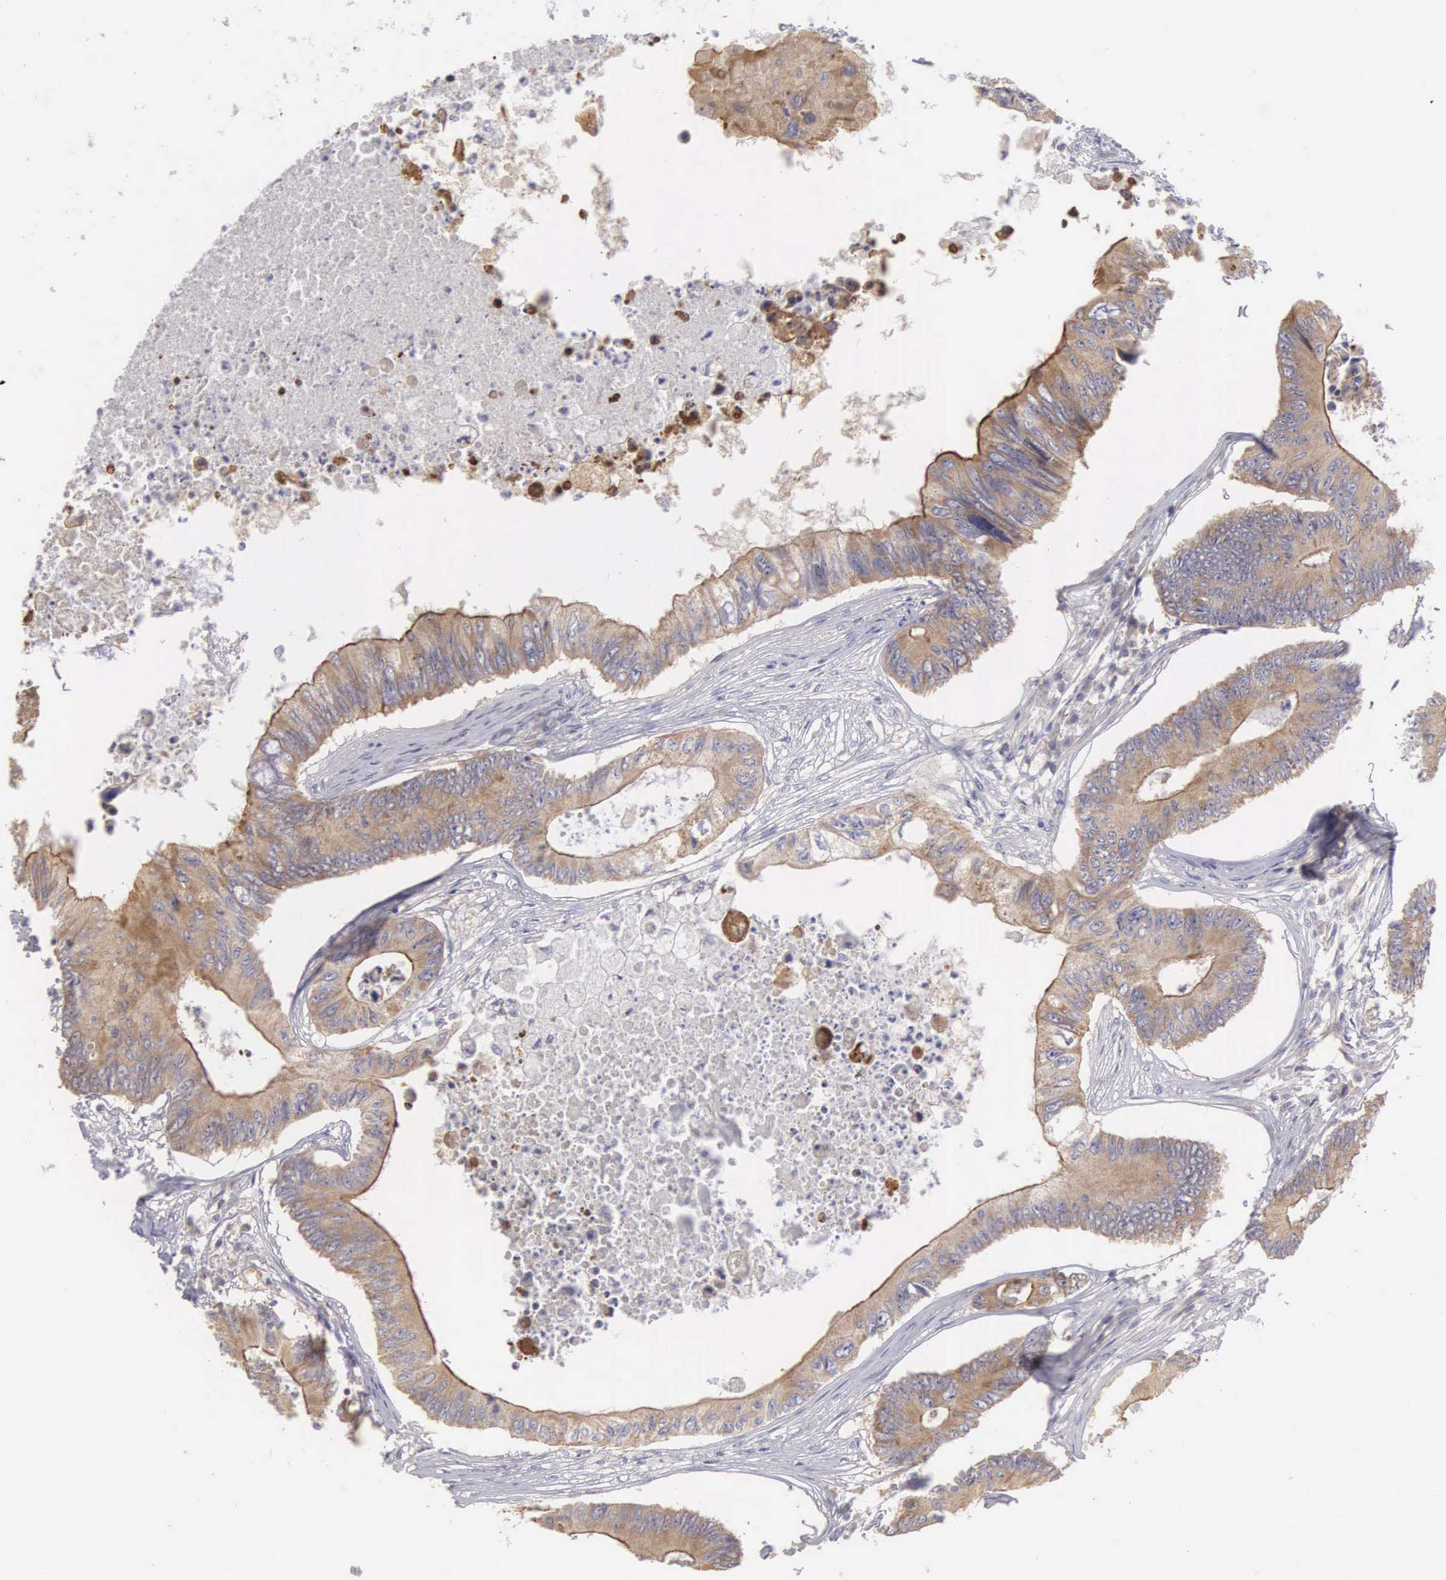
{"staining": {"intensity": "strong", "quantity": ">75%", "location": "cytoplasmic/membranous"}, "tissue": "colorectal cancer", "cell_type": "Tumor cells", "image_type": "cancer", "snomed": [{"axis": "morphology", "description": "Adenocarcinoma, NOS"}, {"axis": "topography", "description": "Colon"}], "caption": "An image showing strong cytoplasmic/membranous staining in approximately >75% of tumor cells in adenocarcinoma (colorectal), as visualized by brown immunohistochemical staining.", "gene": "TXLNG", "patient": {"sex": "male", "age": 65}}